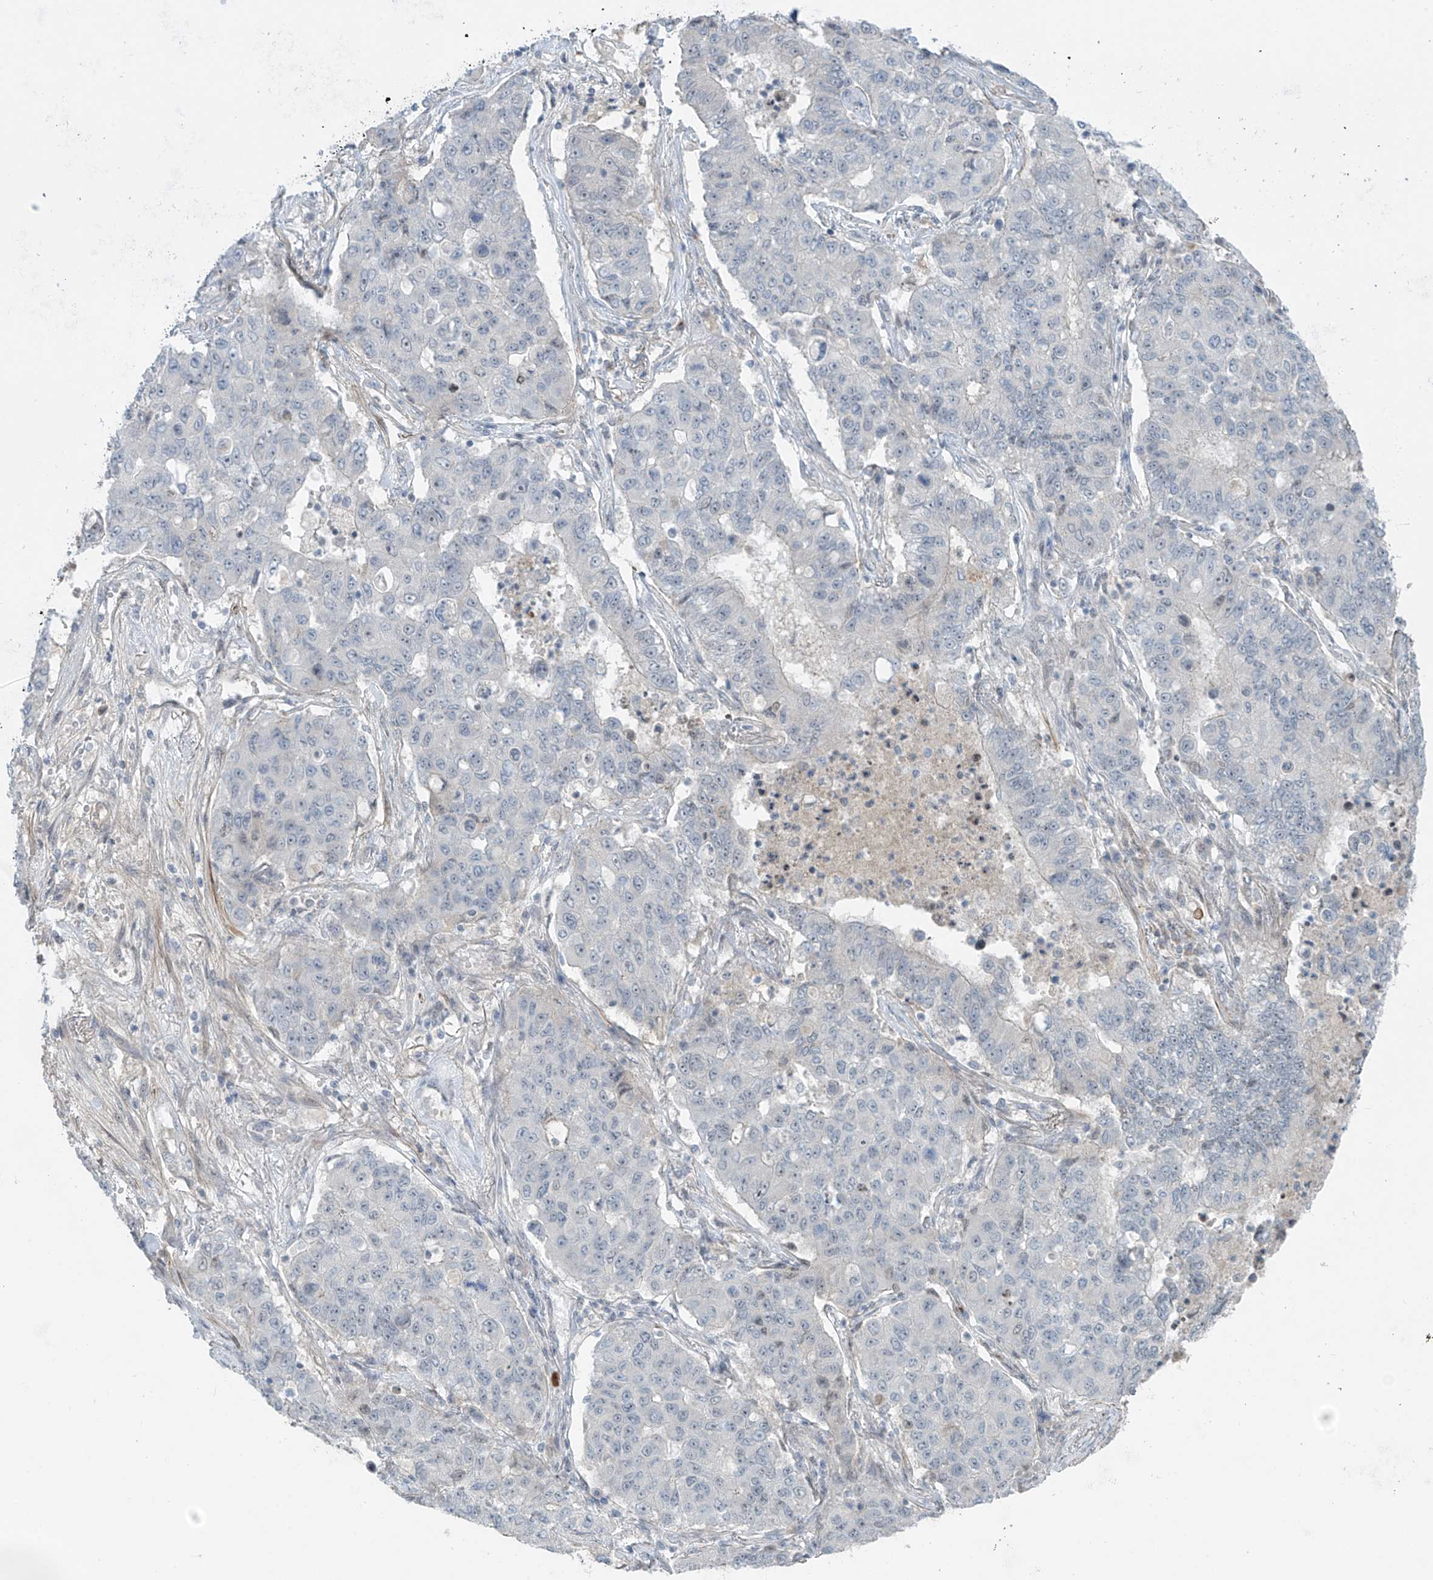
{"staining": {"intensity": "negative", "quantity": "none", "location": "none"}, "tissue": "lung cancer", "cell_type": "Tumor cells", "image_type": "cancer", "snomed": [{"axis": "morphology", "description": "Squamous cell carcinoma, NOS"}, {"axis": "topography", "description": "Lung"}], "caption": "Tumor cells are negative for brown protein staining in lung squamous cell carcinoma. The staining was performed using DAB to visualize the protein expression in brown, while the nuclei were stained in blue with hematoxylin (Magnification: 20x).", "gene": "RASGEF1A", "patient": {"sex": "male", "age": 74}}